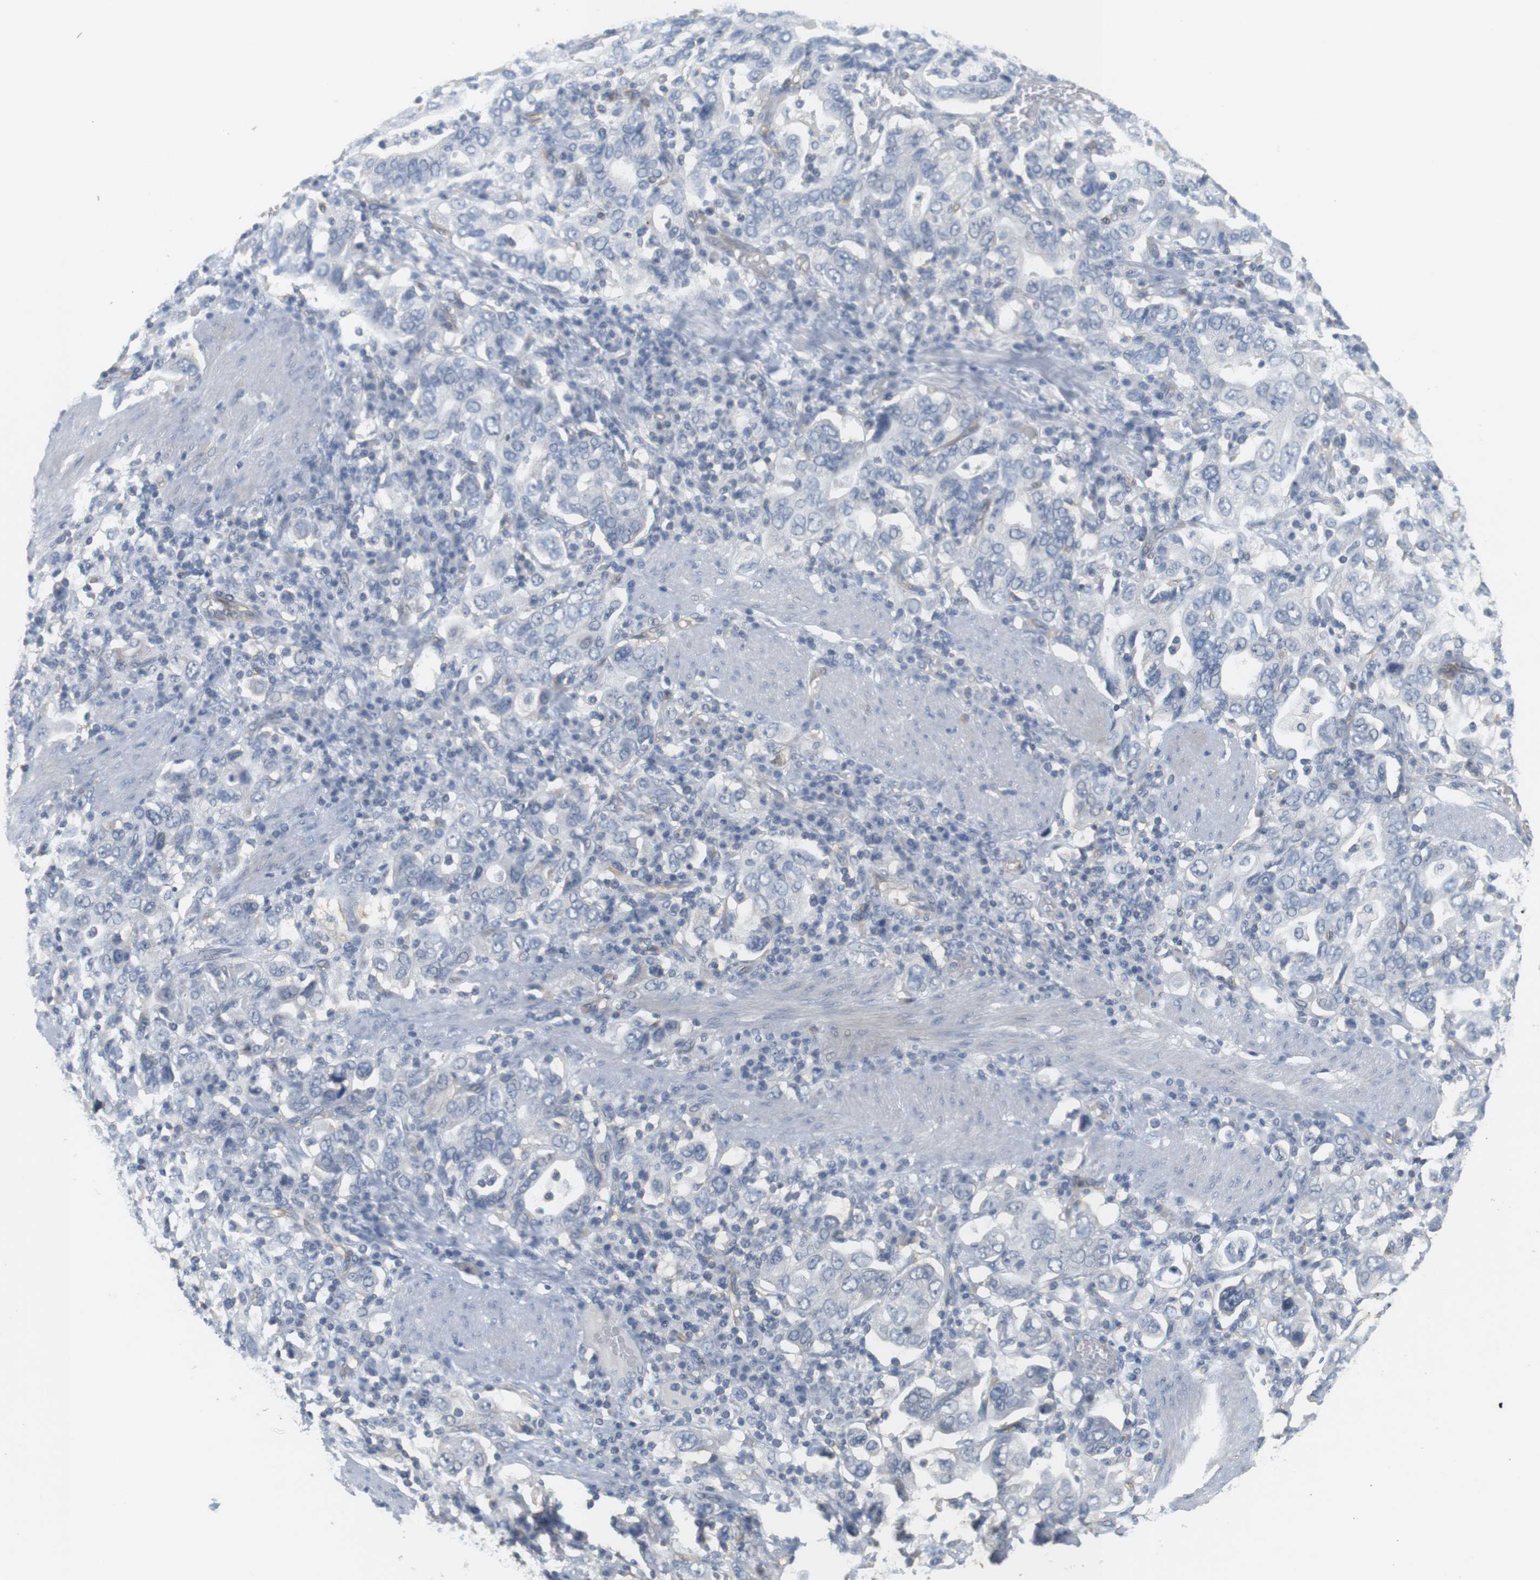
{"staining": {"intensity": "negative", "quantity": "none", "location": "none"}, "tissue": "stomach cancer", "cell_type": "Tumor cells", "image_type": "cancer", "snomed": [{"axis": "morphology", "description": "Adenocarcinoma, NOS"}, {"axis": "topography", "description": "Stomach, upper"}], "caption": "This is an immunohistochemistry (IHC) photomicrograph of stomach adenocarcinoma. There is no staining in tumor cells.", "gene": "OSR1", "patient": {"sex": "male", "age": 62}}